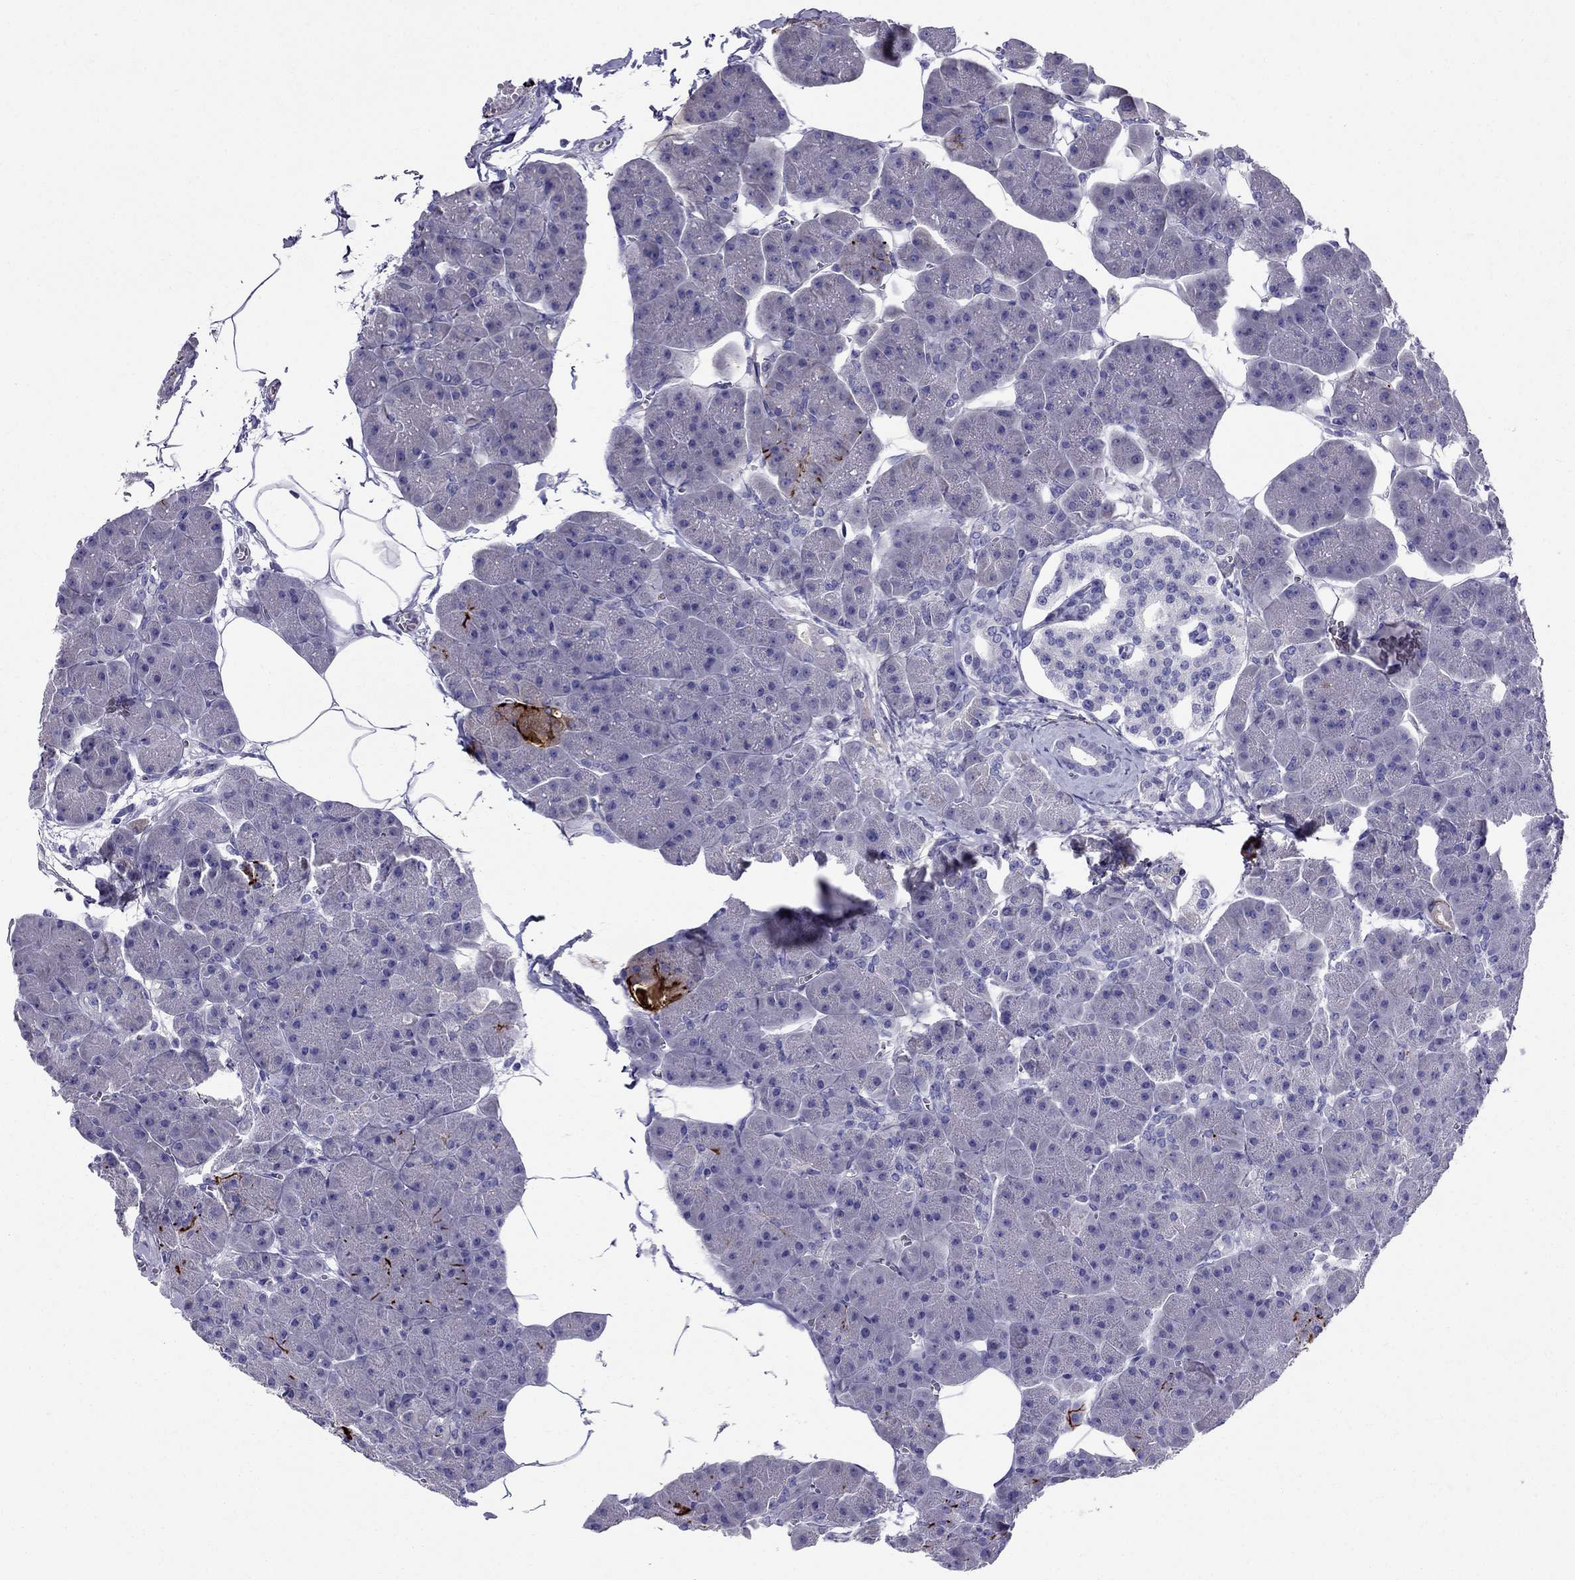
{"staining": {"intensity": "strong", "quantity": "<25%", "location": "cytoplasmic/membranous"}, "tissue": "pancreas", "cell_type": "Exocrine glandular cells", "image_type": "normal", "snomed": [{"axis": "morphology", "description": "Normal tissue, NOS"}, {"axis": "topography", "description": "Adipose tissue"}, {"axis": "topography", "description": "Pancreas"}, {"axis": "topography", "description": "Peripheral nerve tissue"}], "caption": "Exocrine glandular cells exhibit medium levels of strong cytoplasmic/membranous expression in about <25% of cells in unremarkable pancreas.", "gene": "GPR50", "patient": {"sex": "female", "age": 58}}